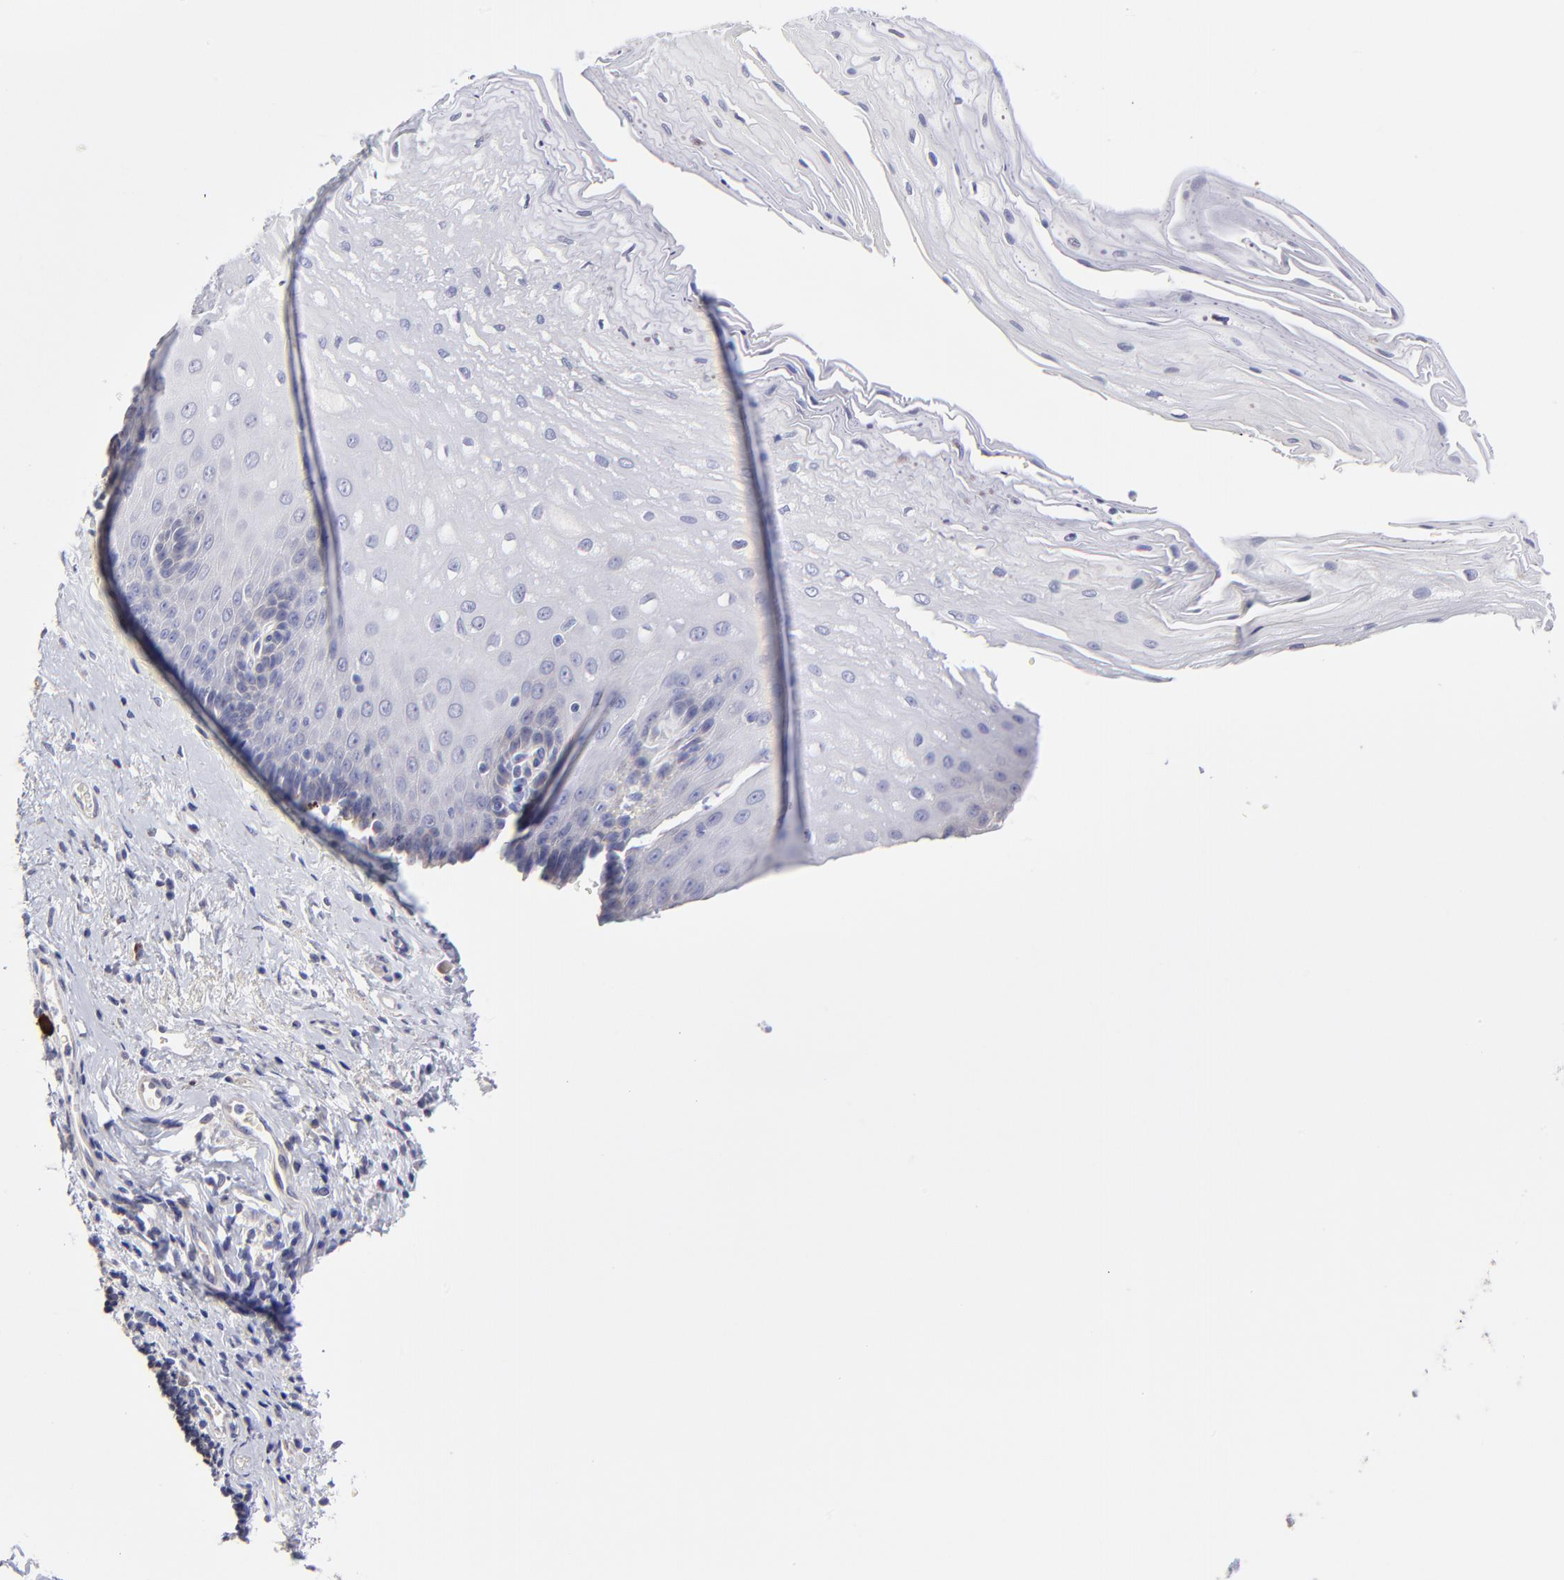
{"staining": {"intensity": "negative", "quantity": "none", "location": "none"}, "tissue": "esophagus", "cell_type": "Squamous epithelial cells", "image_type": "normal", "snomed": [{"axis": "morphology", "description": "Normal tissue, NOS"}, {"axis": "topography", "description": "Esophagus"}], "caption": "An IHC histopathology image of normal esophagus is shown. There is no staining in squamous epithelial cells of esophagus. (IHC, brightfield microscopy, high magnification).", "gene": "BTG2", "patient": {"sex": "male", "age": 62}}